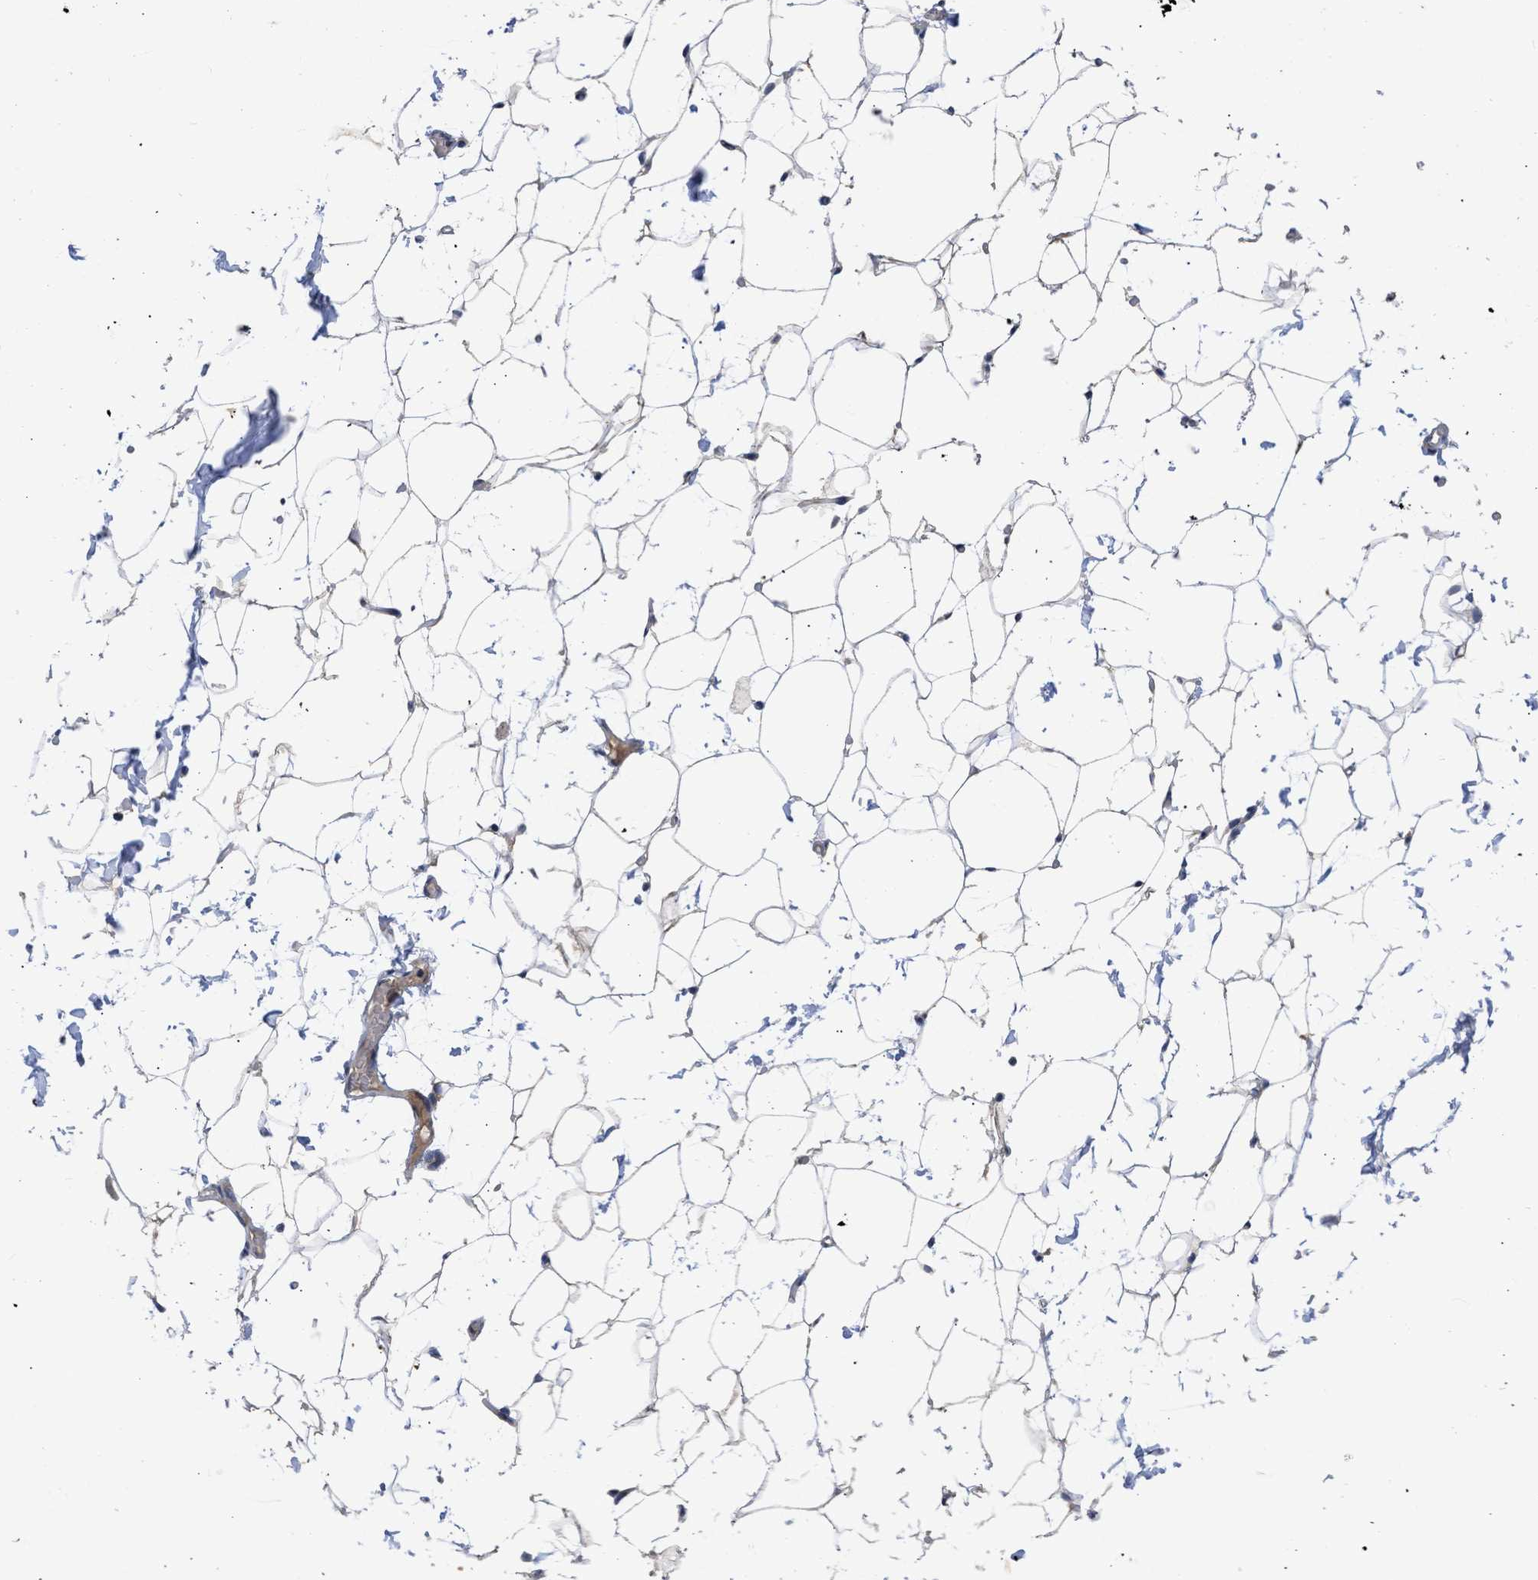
{"staining": {"intensity": "negative", "quantity": "none", "location": "none"}, "tissue": "adipose tissue", "cell_type": "Adipocytes", "image_type": "normal", "snomed": [{"axis": "morphology", "description": "Normal tissue, NOS"}, {"axis": "topography", "description": "Breast"}, {"axis": "topography", "description": "Soft tissue"}], "caption": "IHC photomicrograph of unremarkable adipose tissue: human adipose tissue stained with DAB (3,3'-diaminobenzidine) exhibits no significant protein positivity in adipocytes. (Brightfield microscopy of DAB immunohistochemistry at high magnification).", "gene": "ARHGEF4", "patient": {"sex": "female", "age": 75}}